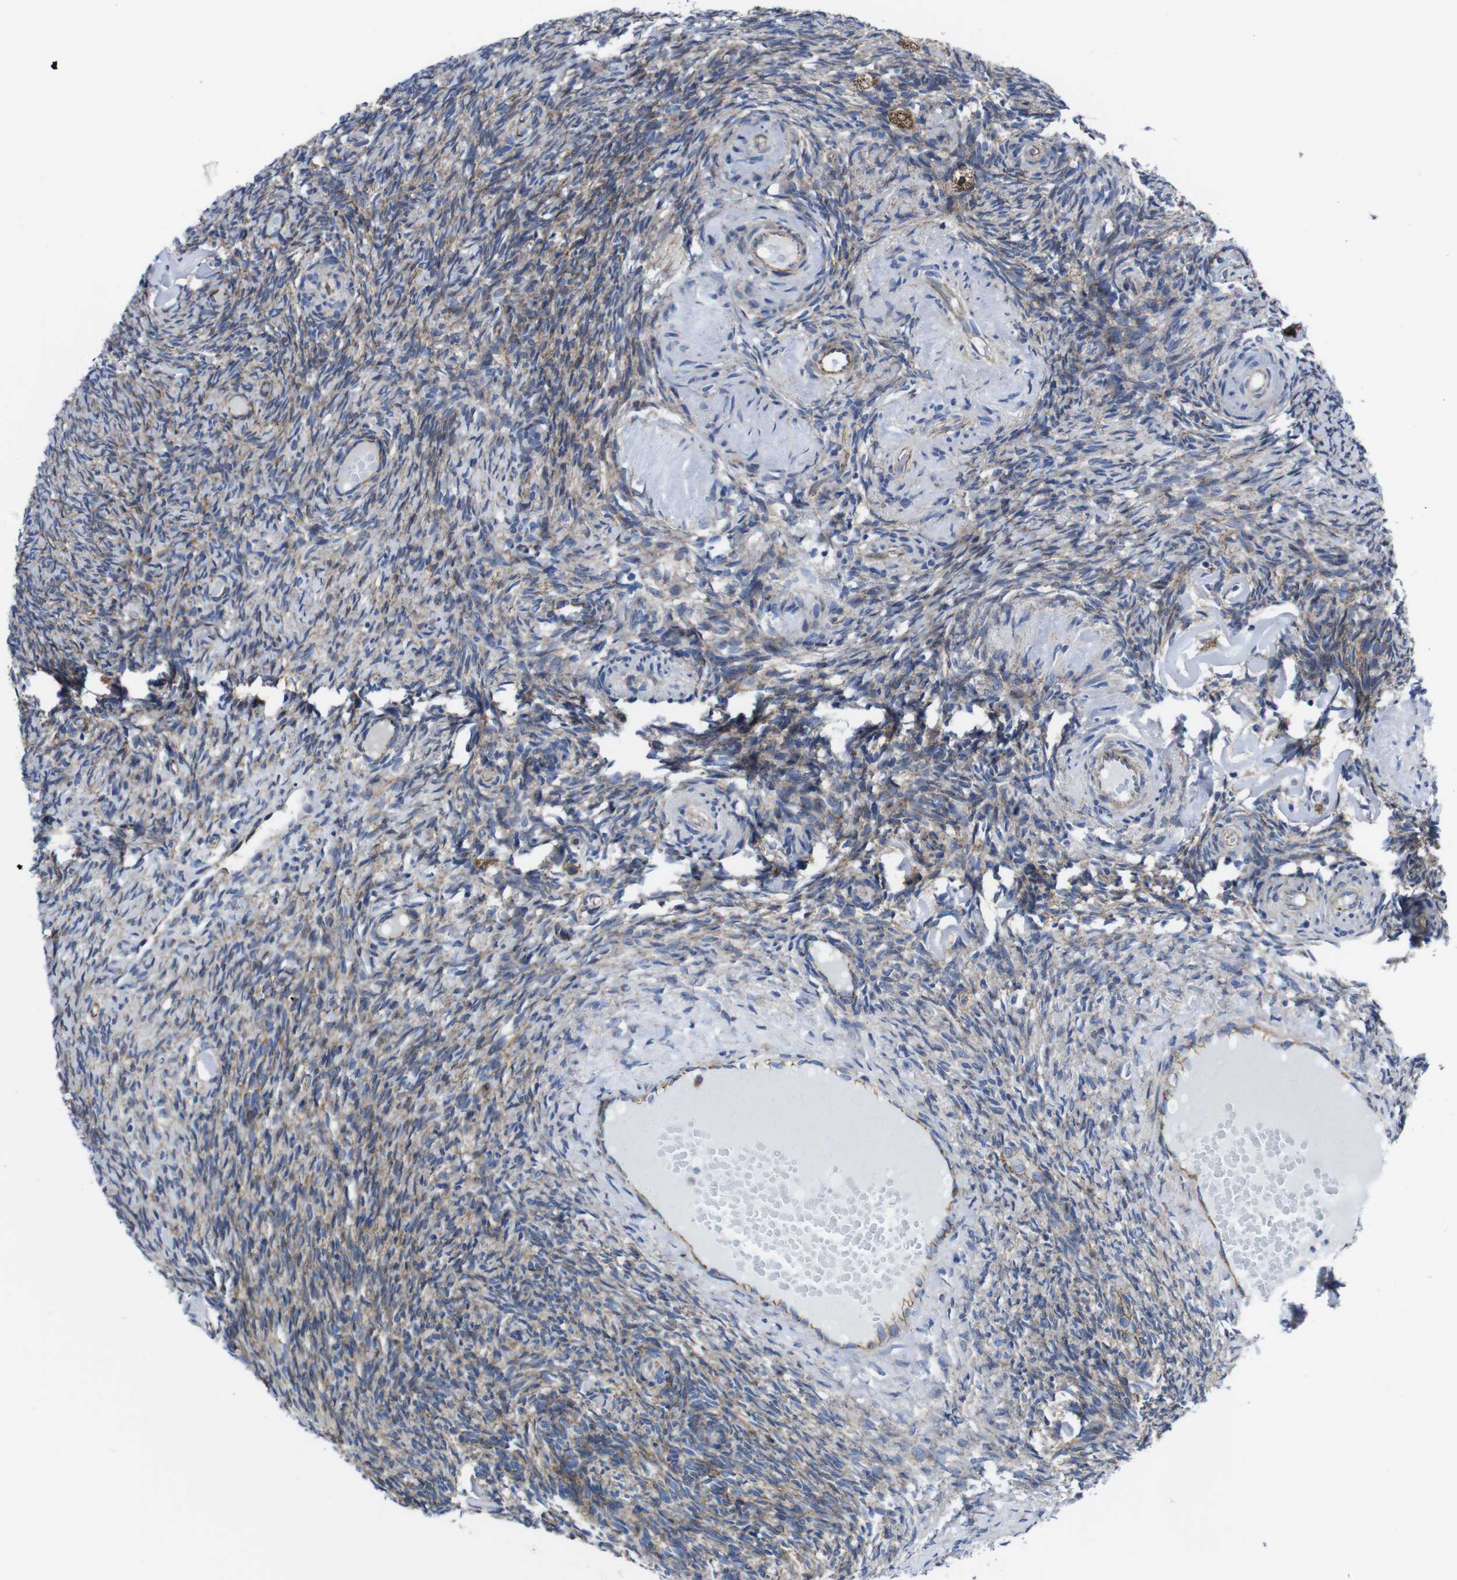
{"staining": {"intensity": "moderate", "quantity": "25%-75%", "location": "cytoplasmic/membranous"}, "tissue": "ovary", "cell_type": "Ovarian stroma cells", "image_type": "normal", "snomed": [{"axis": "morphology", "description": "Normal tissue, NOS"}, {"axis": "topography", "description": "Ovary"}], "caption": "DAB immunohistochemical staining of benign human ovary demonstrates moderate cytoplasmic/membranous protein positivity in about 25%-75% of ovarian stroma cells.", "gene": "NUMB", "patient": {"sex": "female", "age": 60}}